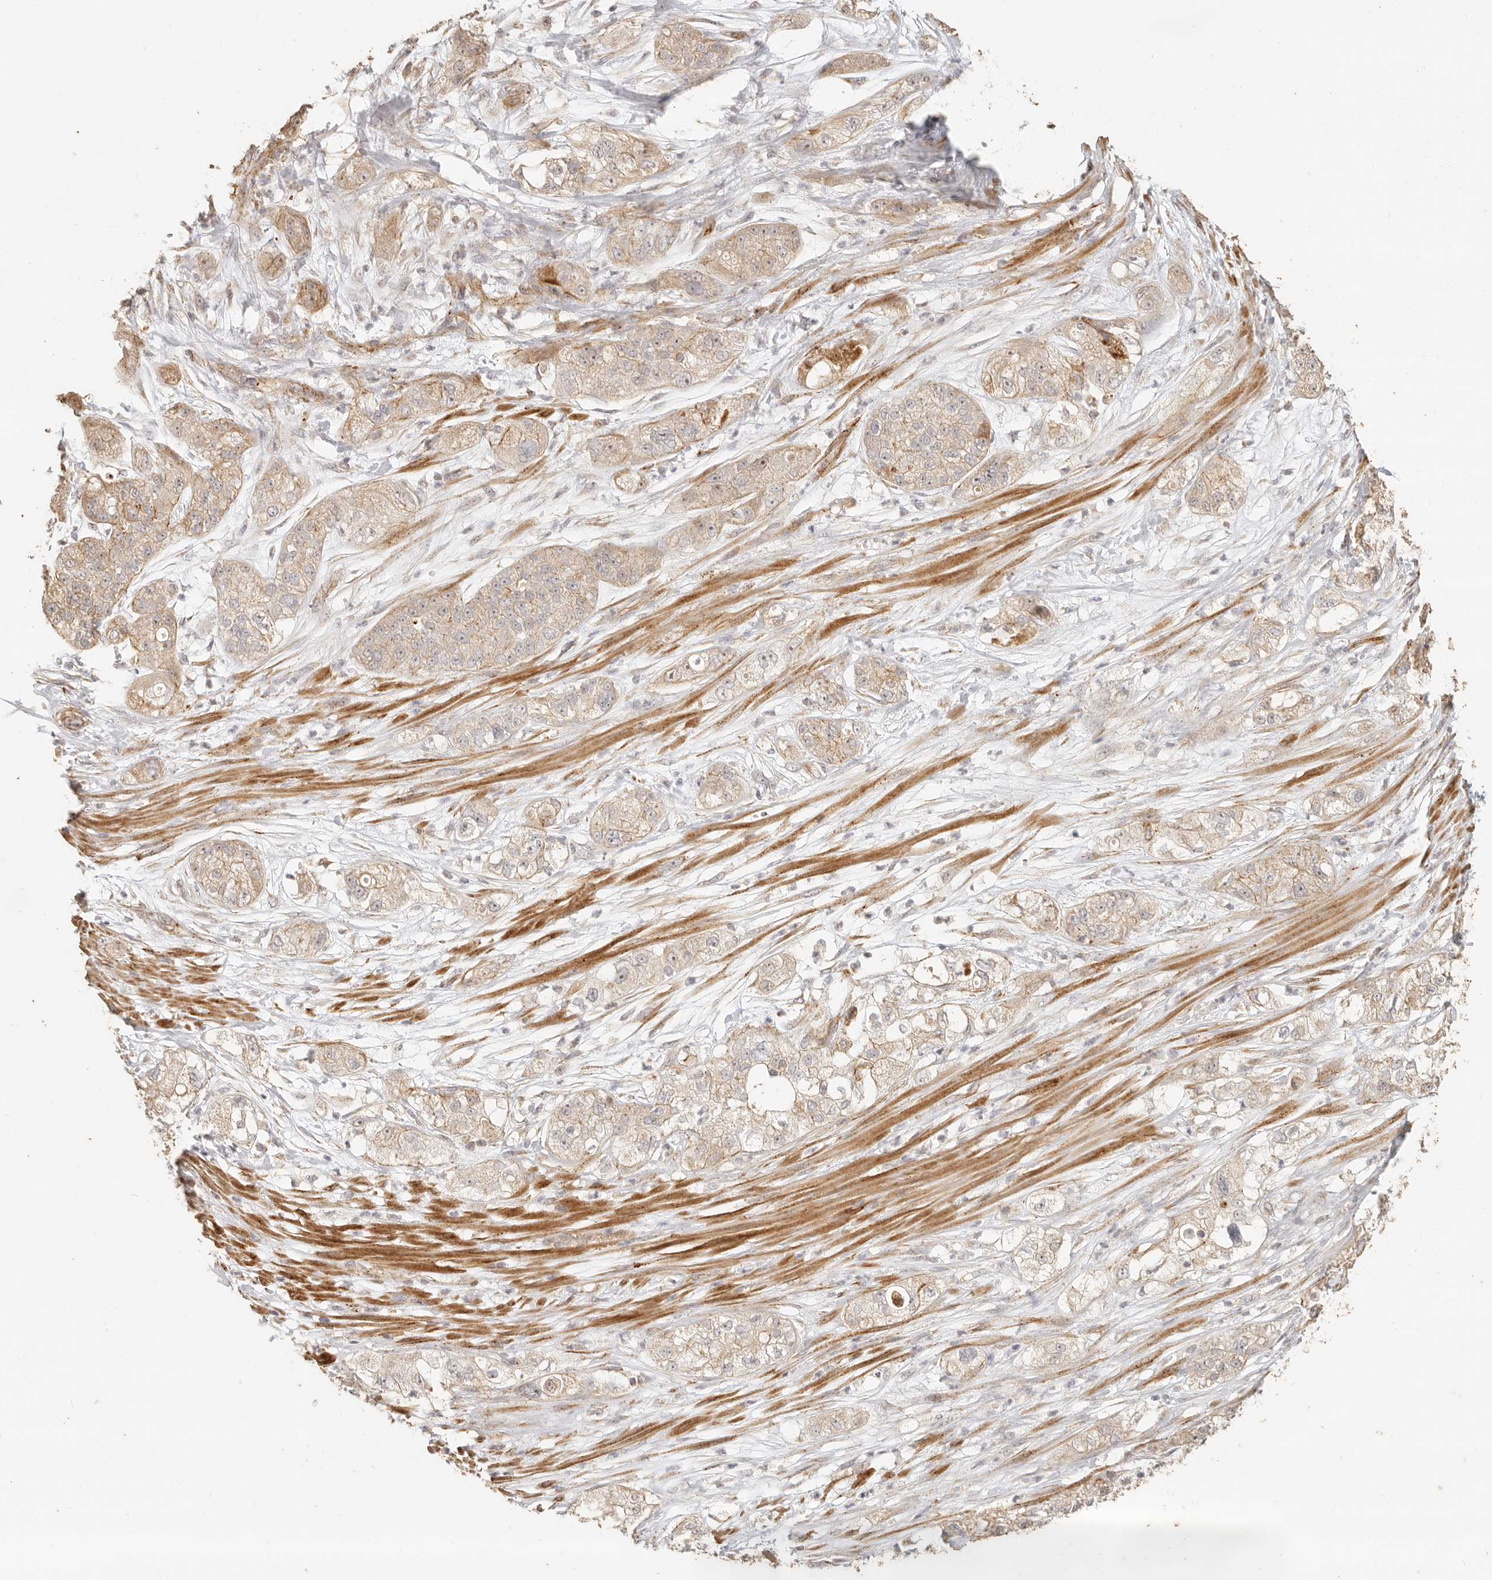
{"staining": {"intensity": "weak", "quantity": ">75%", "location": "cytoplasmic/membranous"}, "tissue": "pancreatic cancer", "cell_type": "Tumor cells", "image_type": "cancer", "snomed": [{"axis": "morphology", "description": "Adenocarcinoma, NOS"}, {"axis": "topography", "description": "Pancreas"}], "caption": "IHC of human pancreatic cancer exhibits low levels of weak cytoplasmic/membranous expression in approximately >75% of tumor cells.", "gene": "PTPN22", "patient": {"sex": "female", "age": 78}}